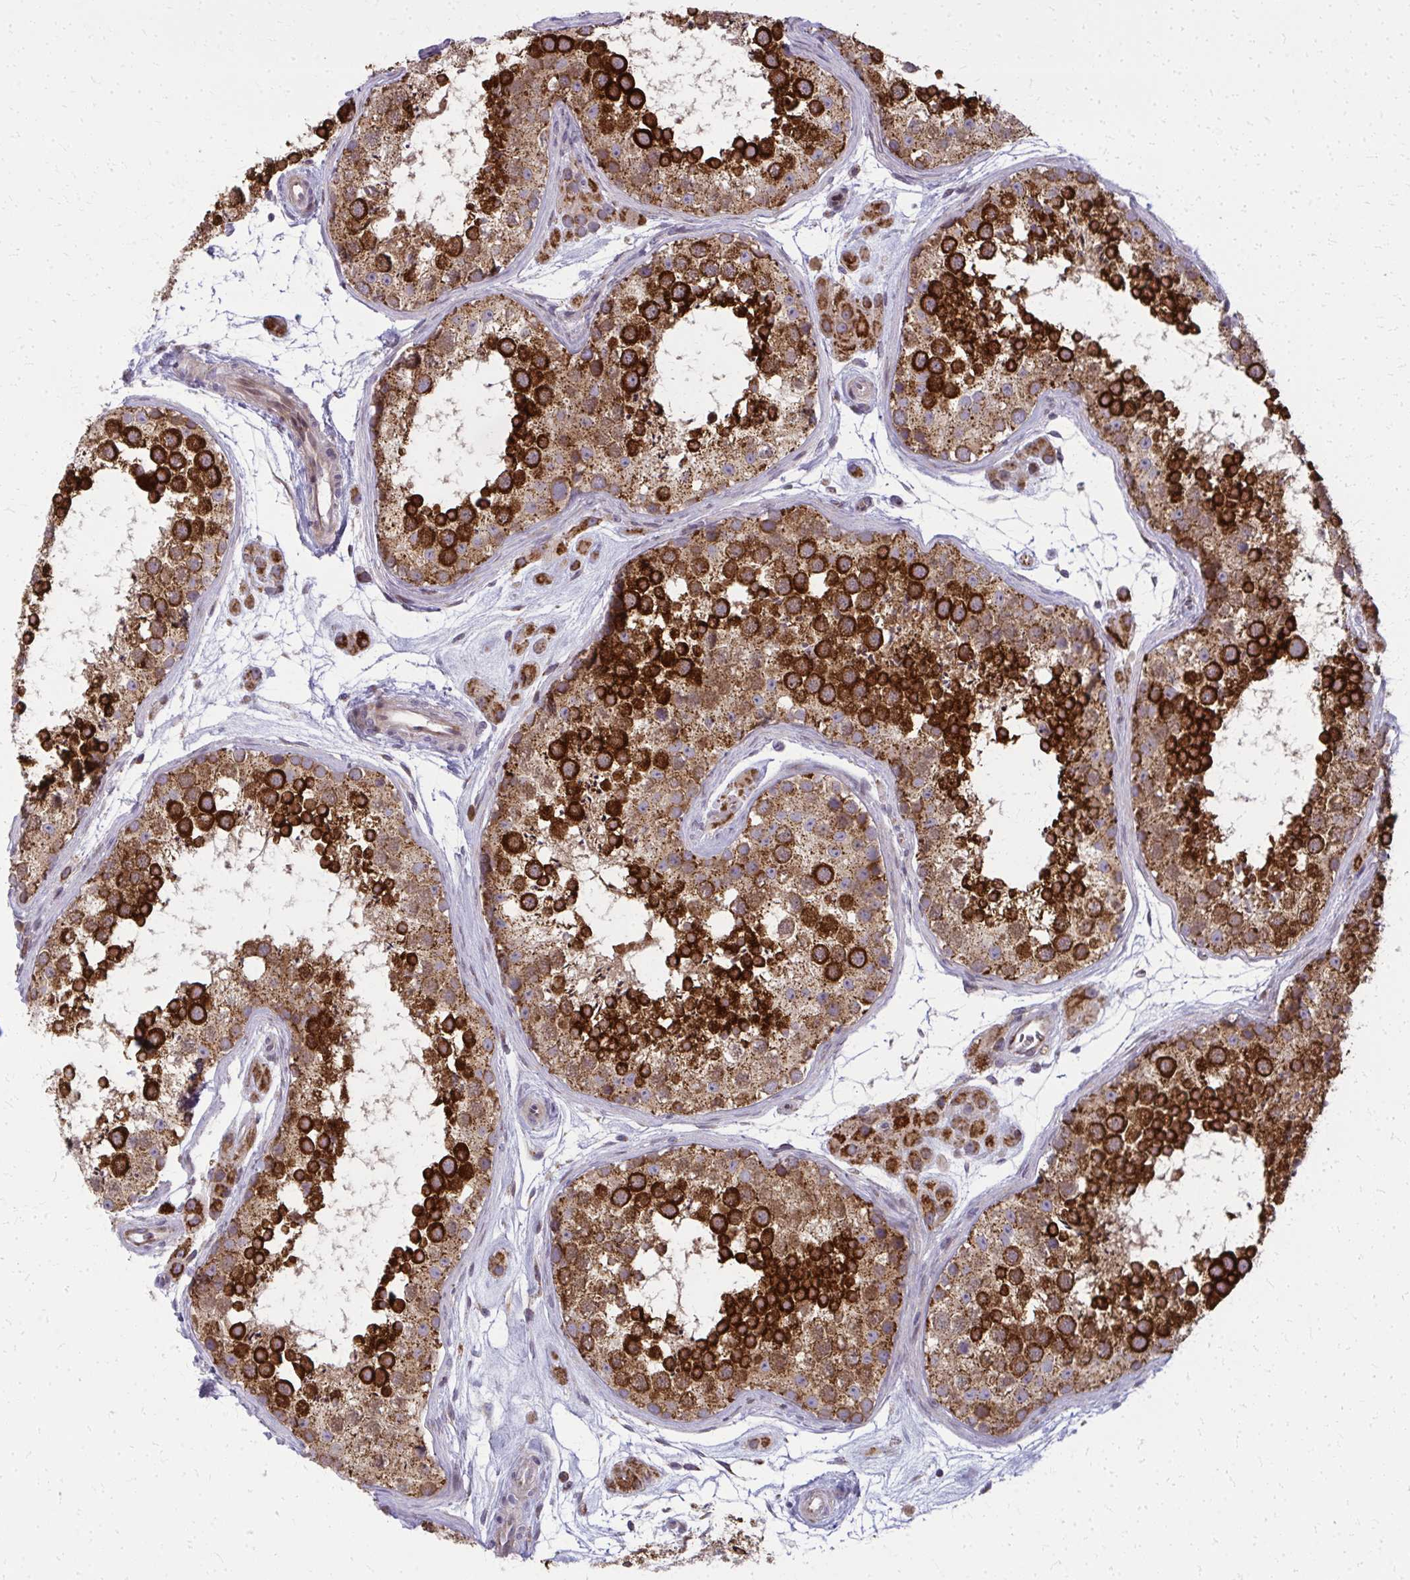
{"staining": {"intensity": "strong", "quantity": ">75%", "location": "cytoplasmic/membranous"}, "tissue": "testis", "cell_type": "Cells in seminiferous ducts", "image_type": "normal", "snomed": [{"axis": "morphology", "description": "Normal tissue, NOS"}, {"axis": "topography", "description": "Testis"}], "caption": "DAB immunohistochemical staining of benign human testis reveals strong cytoplasmic/membranous protein positivity in about >75% of cells in seminiferous ducts.", "gene": "MCCC1", "patient": {"sex": "male", "age": 41}}